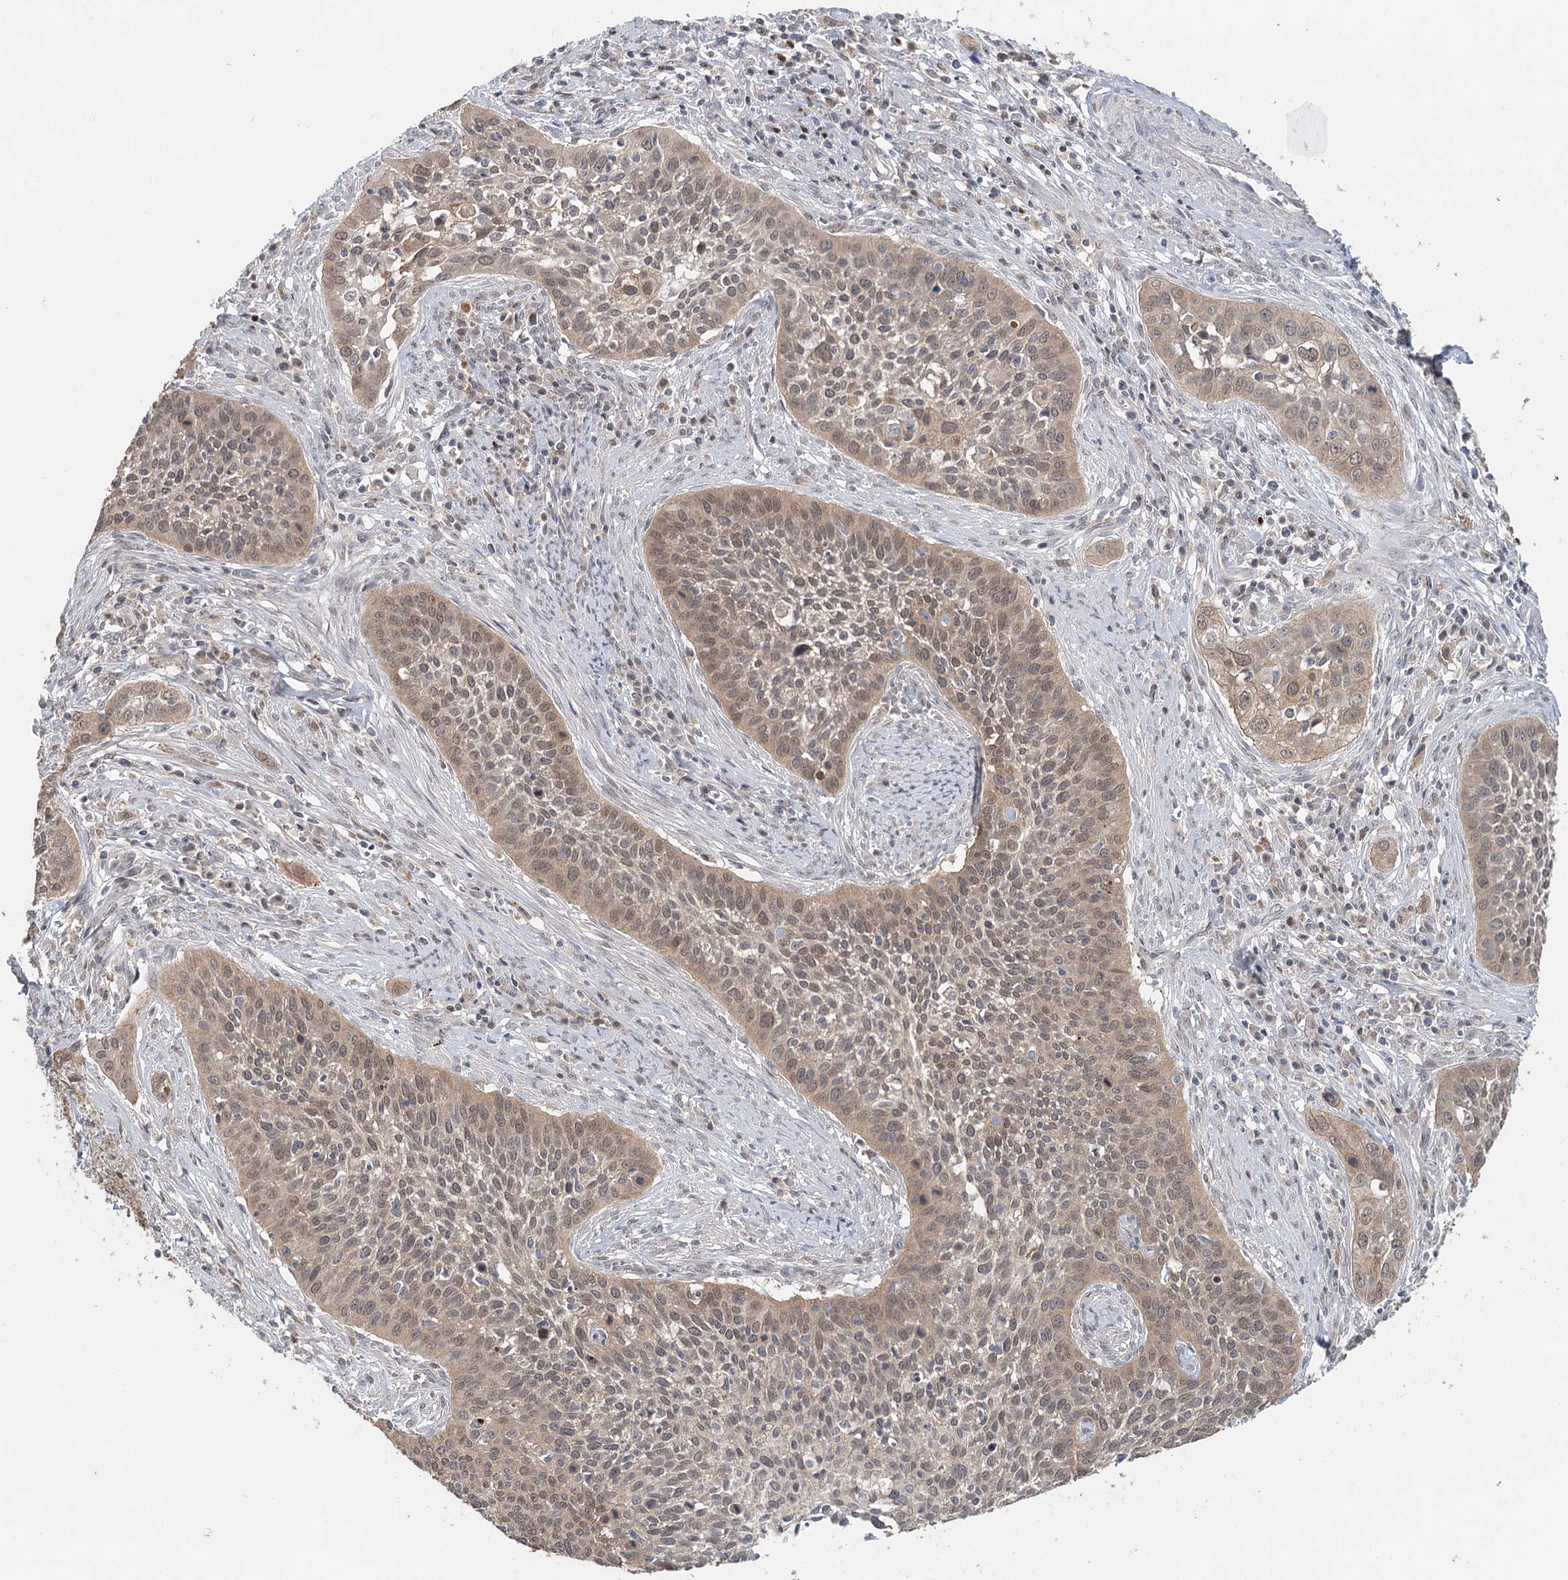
{"staining": {"intensity": "moderate", "quantity": ">75%", "location": "nuclear"}, "tissue": "cervical cancer", "cell_type": "Tumor cells", "image_type": "cancer", "snomed": [{"axis": "morphology", "description": "Squamous cell carcinoma, NOS"}, {"axis": "topography", "description": "Cervix"}], "caption": "Immunohistochemistry (DAB) staining of human cervical squamous cell carcinoma exhibits moderate nuclear protein expression in approximately >75% of tumor cells.", "gene": "ADK", "patient": {"sex": "female", "age": 34}}